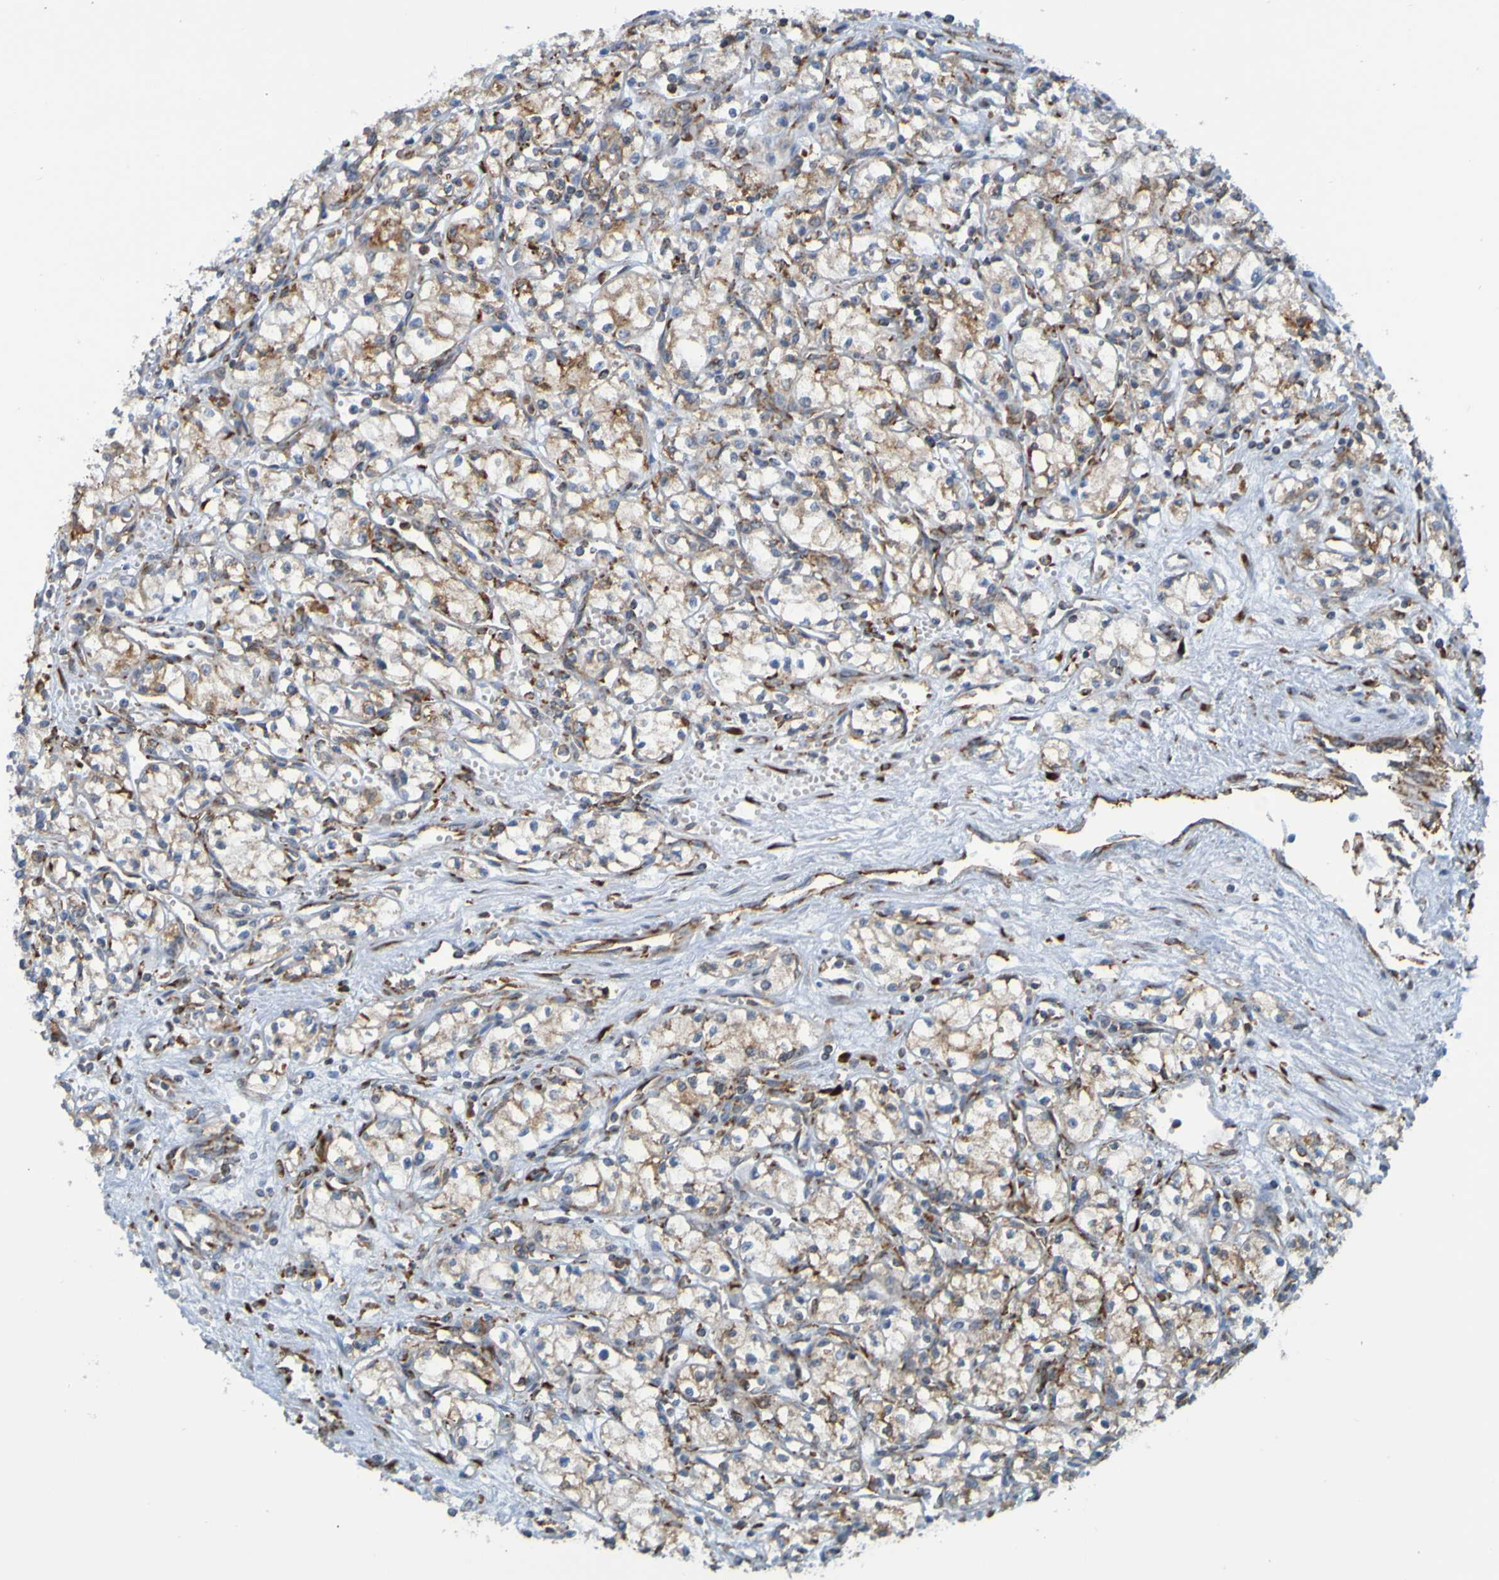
{"staining": {"intensity": "negative", "quantity": "none", "location": "none"}, "tissue": "renal cancer", "cell_type": "Tumor cells", "image_type": "cancer", "snomed": [{"axis": "morphology", "description": "Normal tissue, NOS"}, {"axis": "morphology", "description": "Adenocarcinoma, NOS"}, {"axis": "topography", "description": "Kidney"}], "caption": "Human renal adenocarcinoma stained for a protein using IHC exhibits no expression in tumor cells.", "gene": "SSR1", "patient": {"sex": "male", "age": 59}}